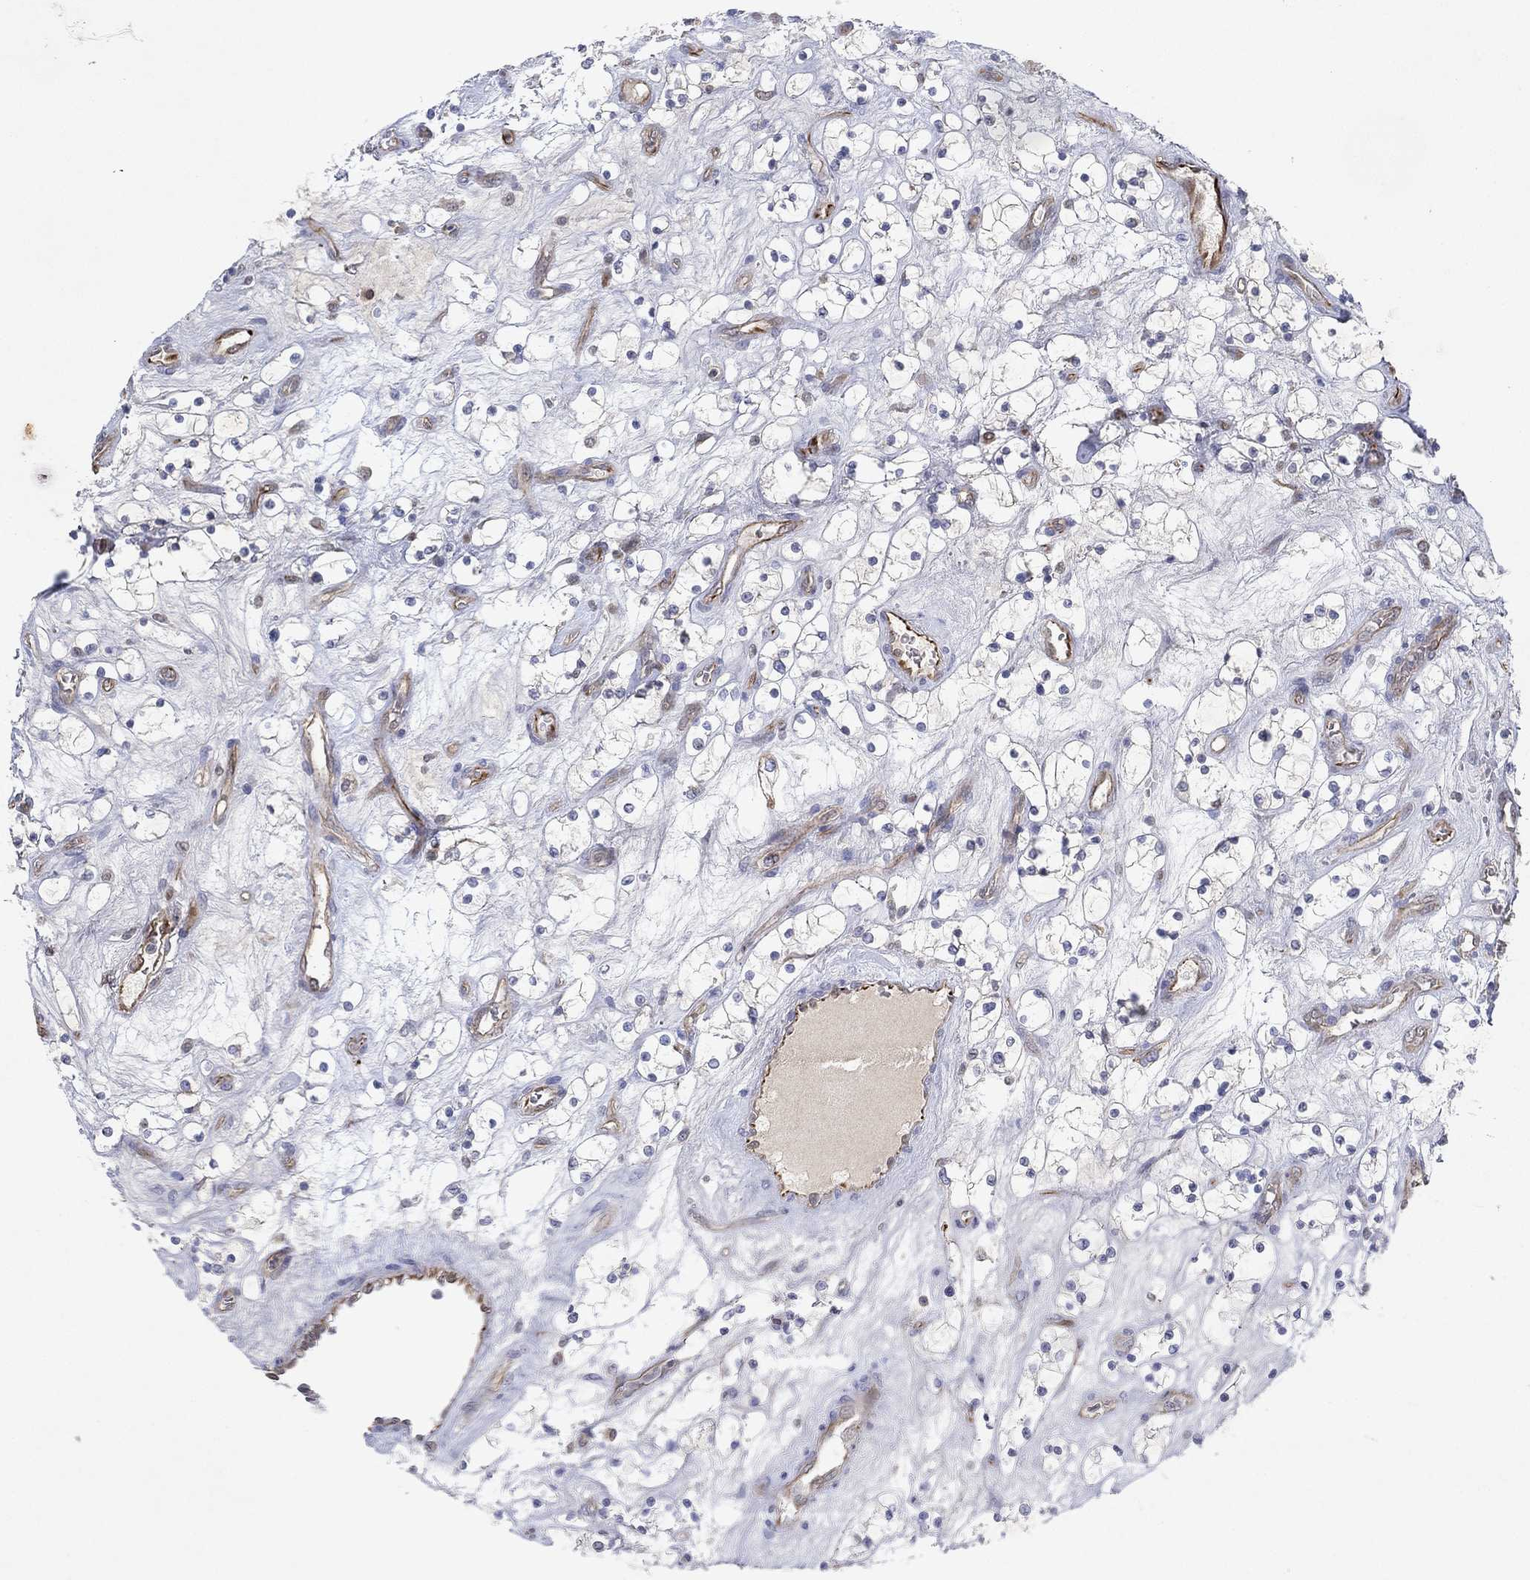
{"staining": {"intensity": "negative", "quantity": "none", "location": "none"}, "tissue": "renal cancer", "cell_type": "Tumor cells", "image_type": "cancer", "snomed": [{"axis": "morphology", "description": "Adenocarcinoma, NOS"}, {"axis": "topography", "description": "Kidney"}], "caption": "High magnification brightfield microscopy of renal cancer (adenocarcinoma) stained with DAB (3,3'-diaminobenzidine) (brown) and counterstained with hematoxylin (blue): tumor cells show no significant expression.", "gene": "FLI1", "patient": {"sex": "female", "age": 69}}